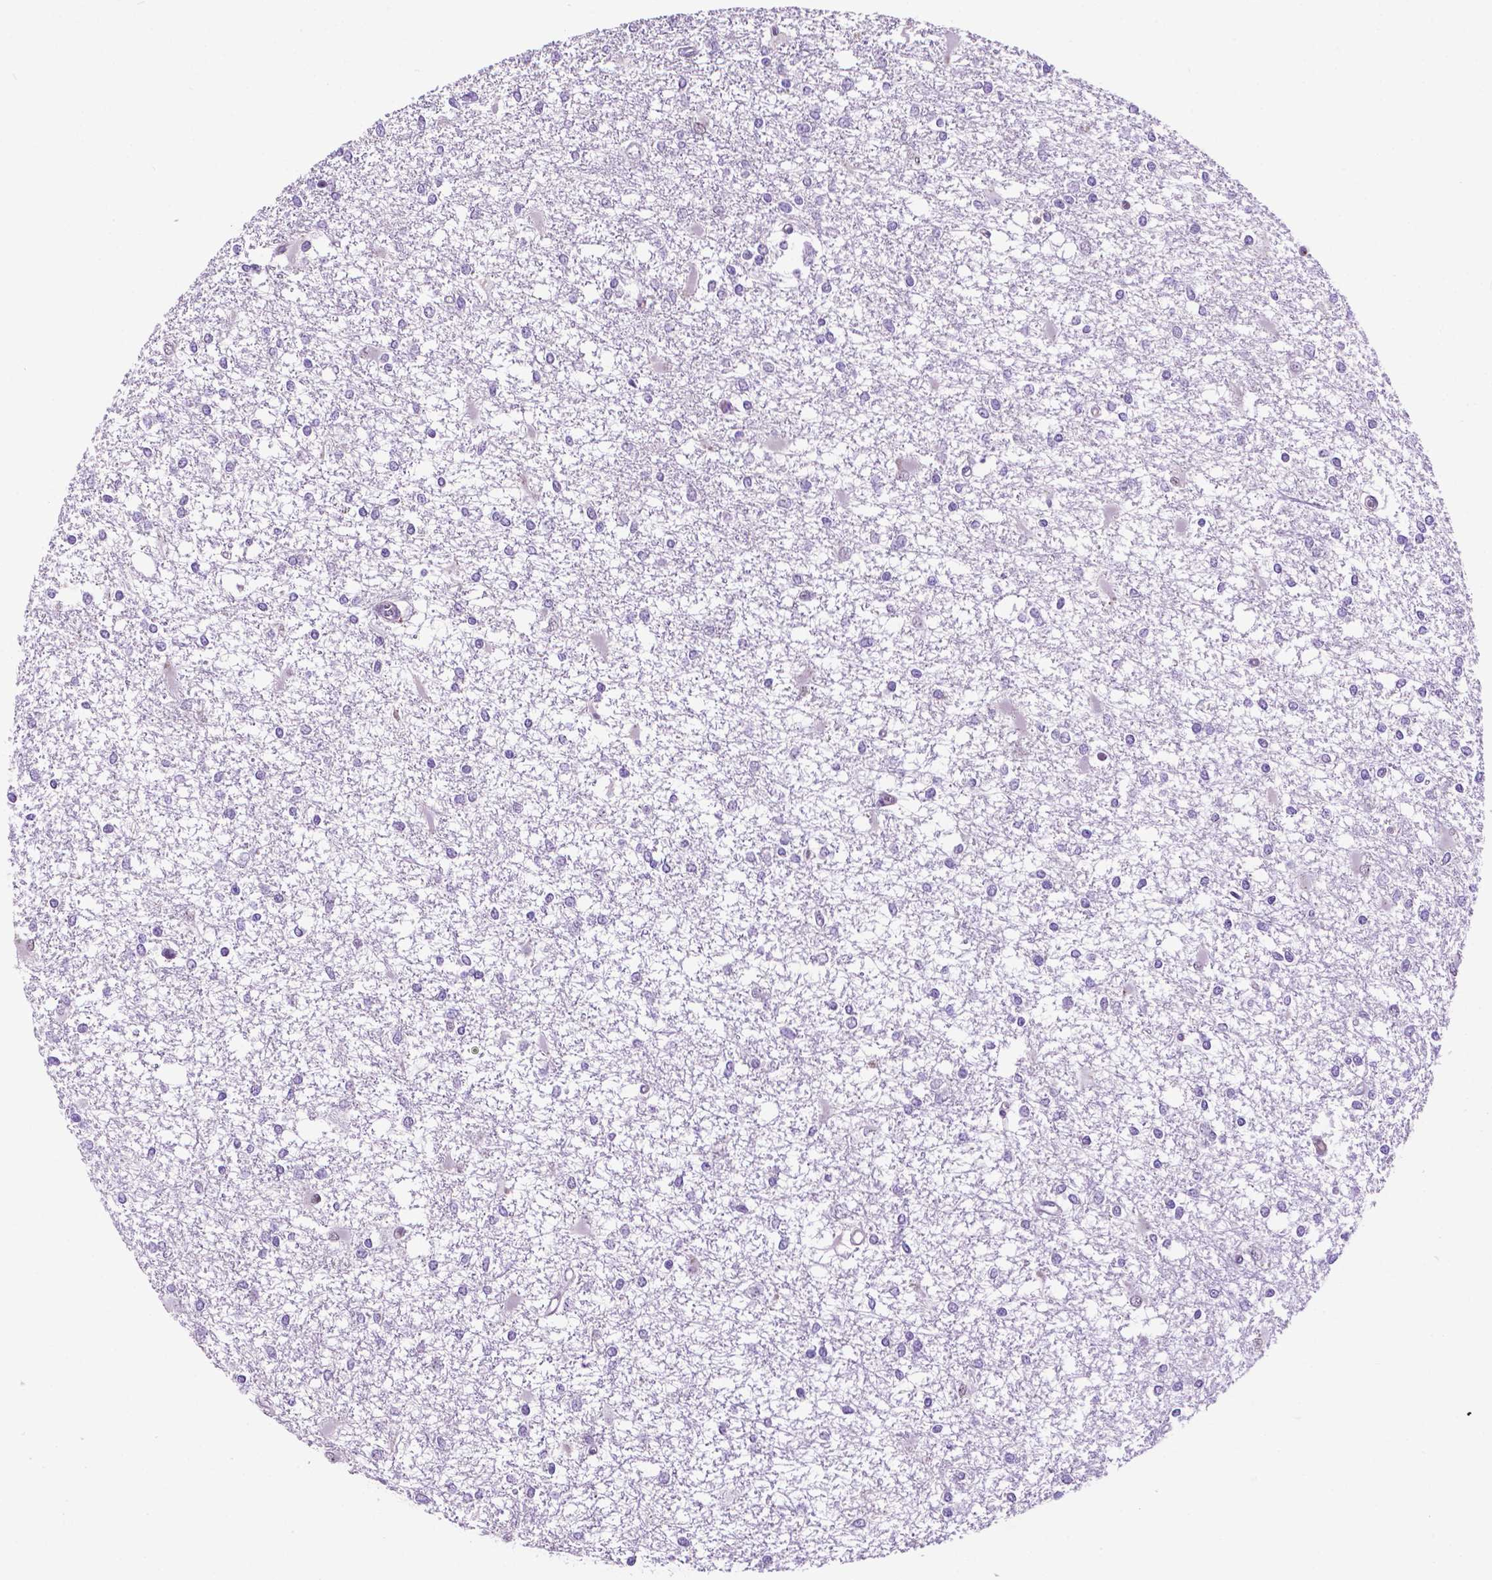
{"staining": {"intensity": "negative", "quantity": "none", "location": "none"}, "tissue": "glioma", "cell_type": "Tumor cells", "image_type": "cancer", "snomed": [{"axis": "morphology", "description": "Glioma, malignant, High grade"}, {"axis": "topography", "description": "Cerebral cortex"}], "caption": "IHC micrograph of glioma stained for a protein (brown), which displays no positivity in tumor cells. (DAB IHC visualized using brightfield microscopy, high magnification).", "gene": "TACSTD2", "patient": {"sex": "male", "age": 79}}